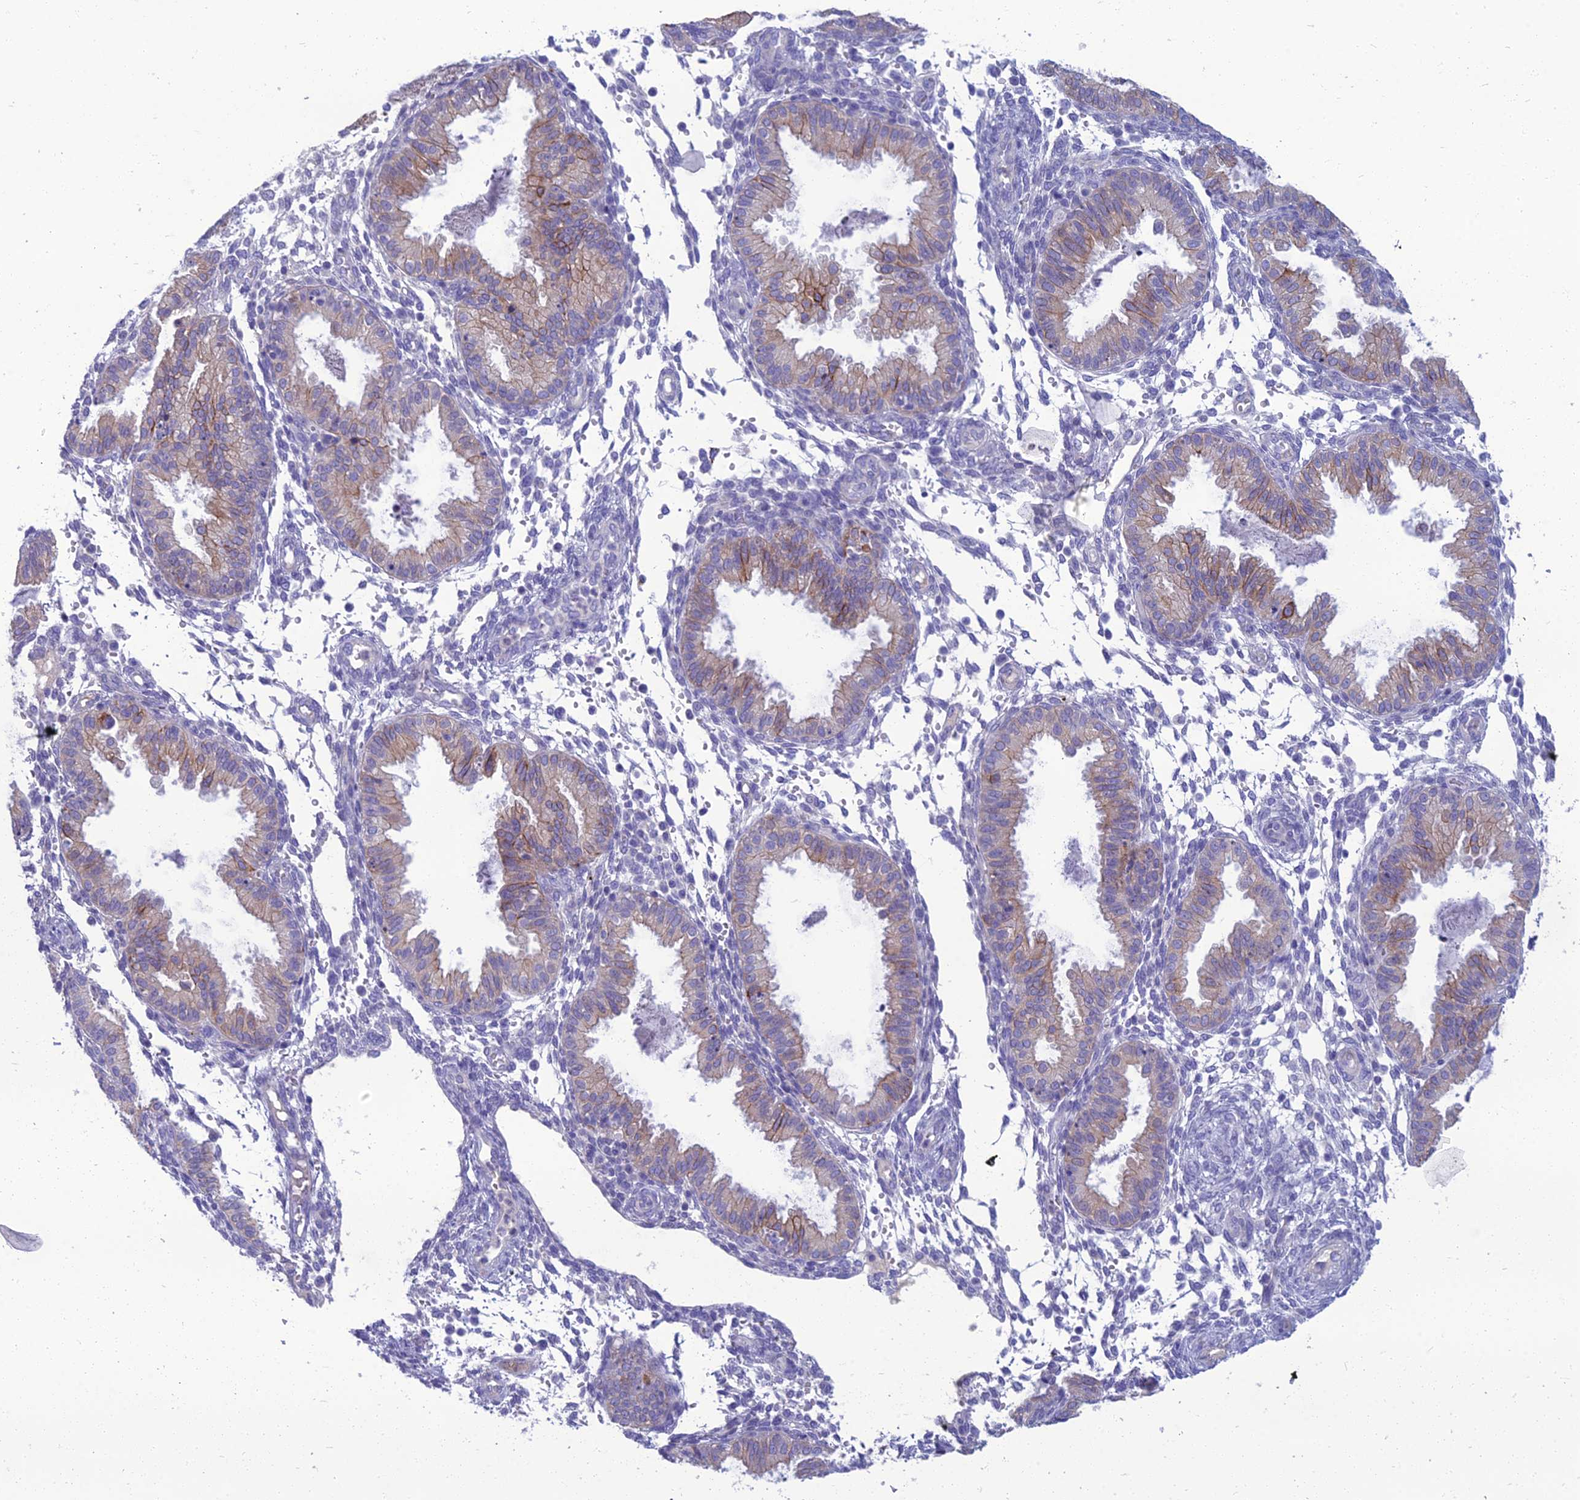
{"staining": {"intensity": "negative", "quantity": "none", "location": "none"}, "tissue": "endometrium", "cell_type": "Cells in endometrial stroma", "image_type": "normal", "snomed": [{"axis": "morphology", "description": "Normal tissue, NOS"}, {"axis": "topography", "description": "Endometrium"}], "caption": "Immunohistochemistry micrograph of benign endometrium stained for a protein (brown), which demonstrates no expression in cells in endometrial stroma. (DAB immunohistochemistry (IHC) visualized using brightfield microscopy, high magnification).", "gene": "SPTLC3", "patient": {"sex": "female", "age": 33}}